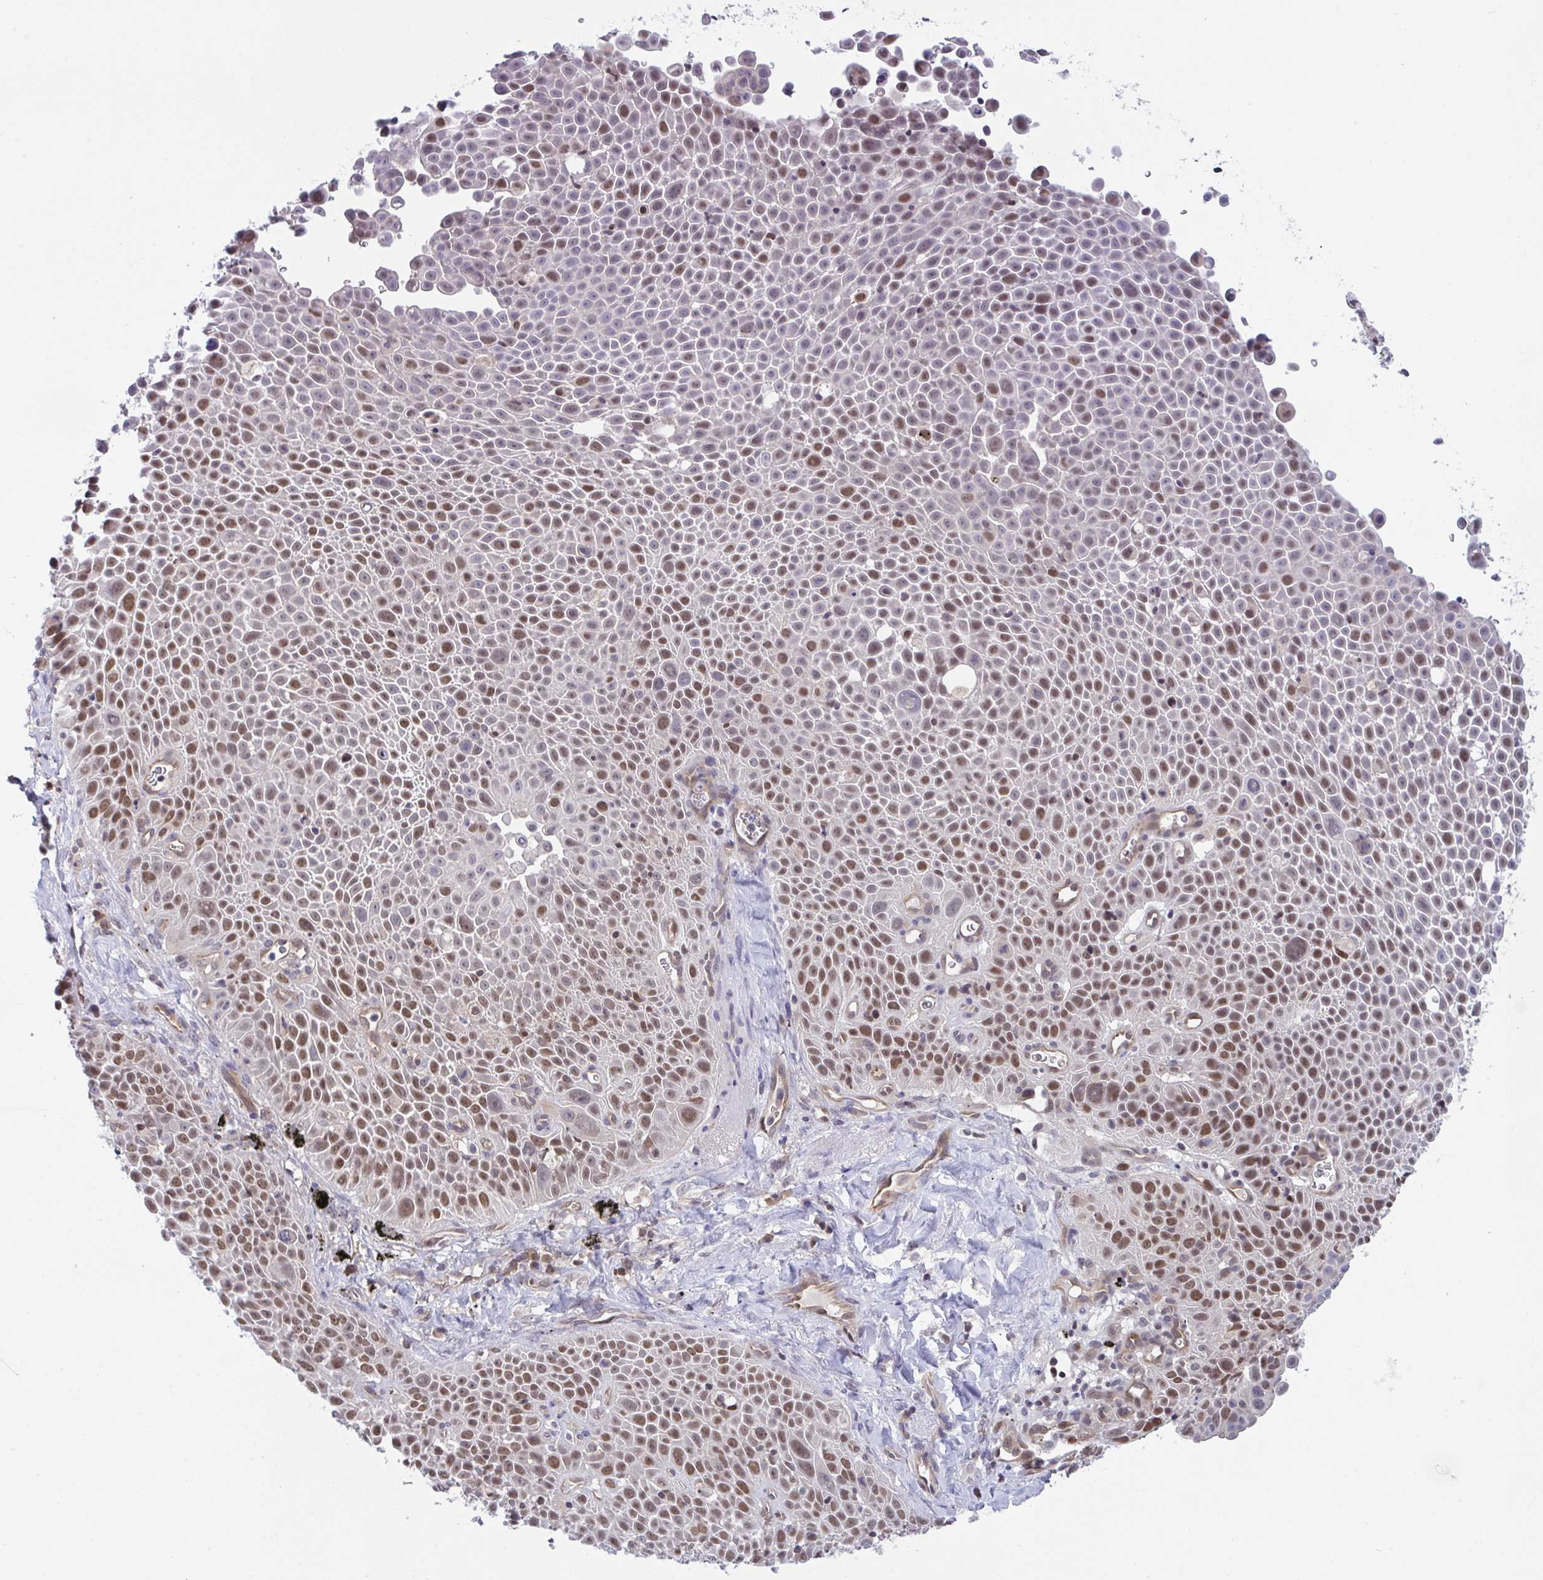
{"staining": {"intensity": "moderate", "quantity": ">75%", "location": "nuclear"}, "tissue": "lung cancer", "cell_type": "Tumor cells", "image_type": "cancer", "snomed": [{"axis": "morphology", "description": "Squamous cell carcinoma, NOS"}, {"axis": "morphology", "description": "Squamous cell carcinoma, metastatic, NOS"}, {"axis": "topography", "description": "Lymph node"}, {"axis": "topography", "description": "Lung"}], "caption": "Brown immunohistochemical staining in human lung metastatic squamous cell carcinoma demonstrates moderate nuclear positivity in approximately >75% of tumor cells.", "gene": "ZNF444", "patient": {"sex": "female", "age": 62}}